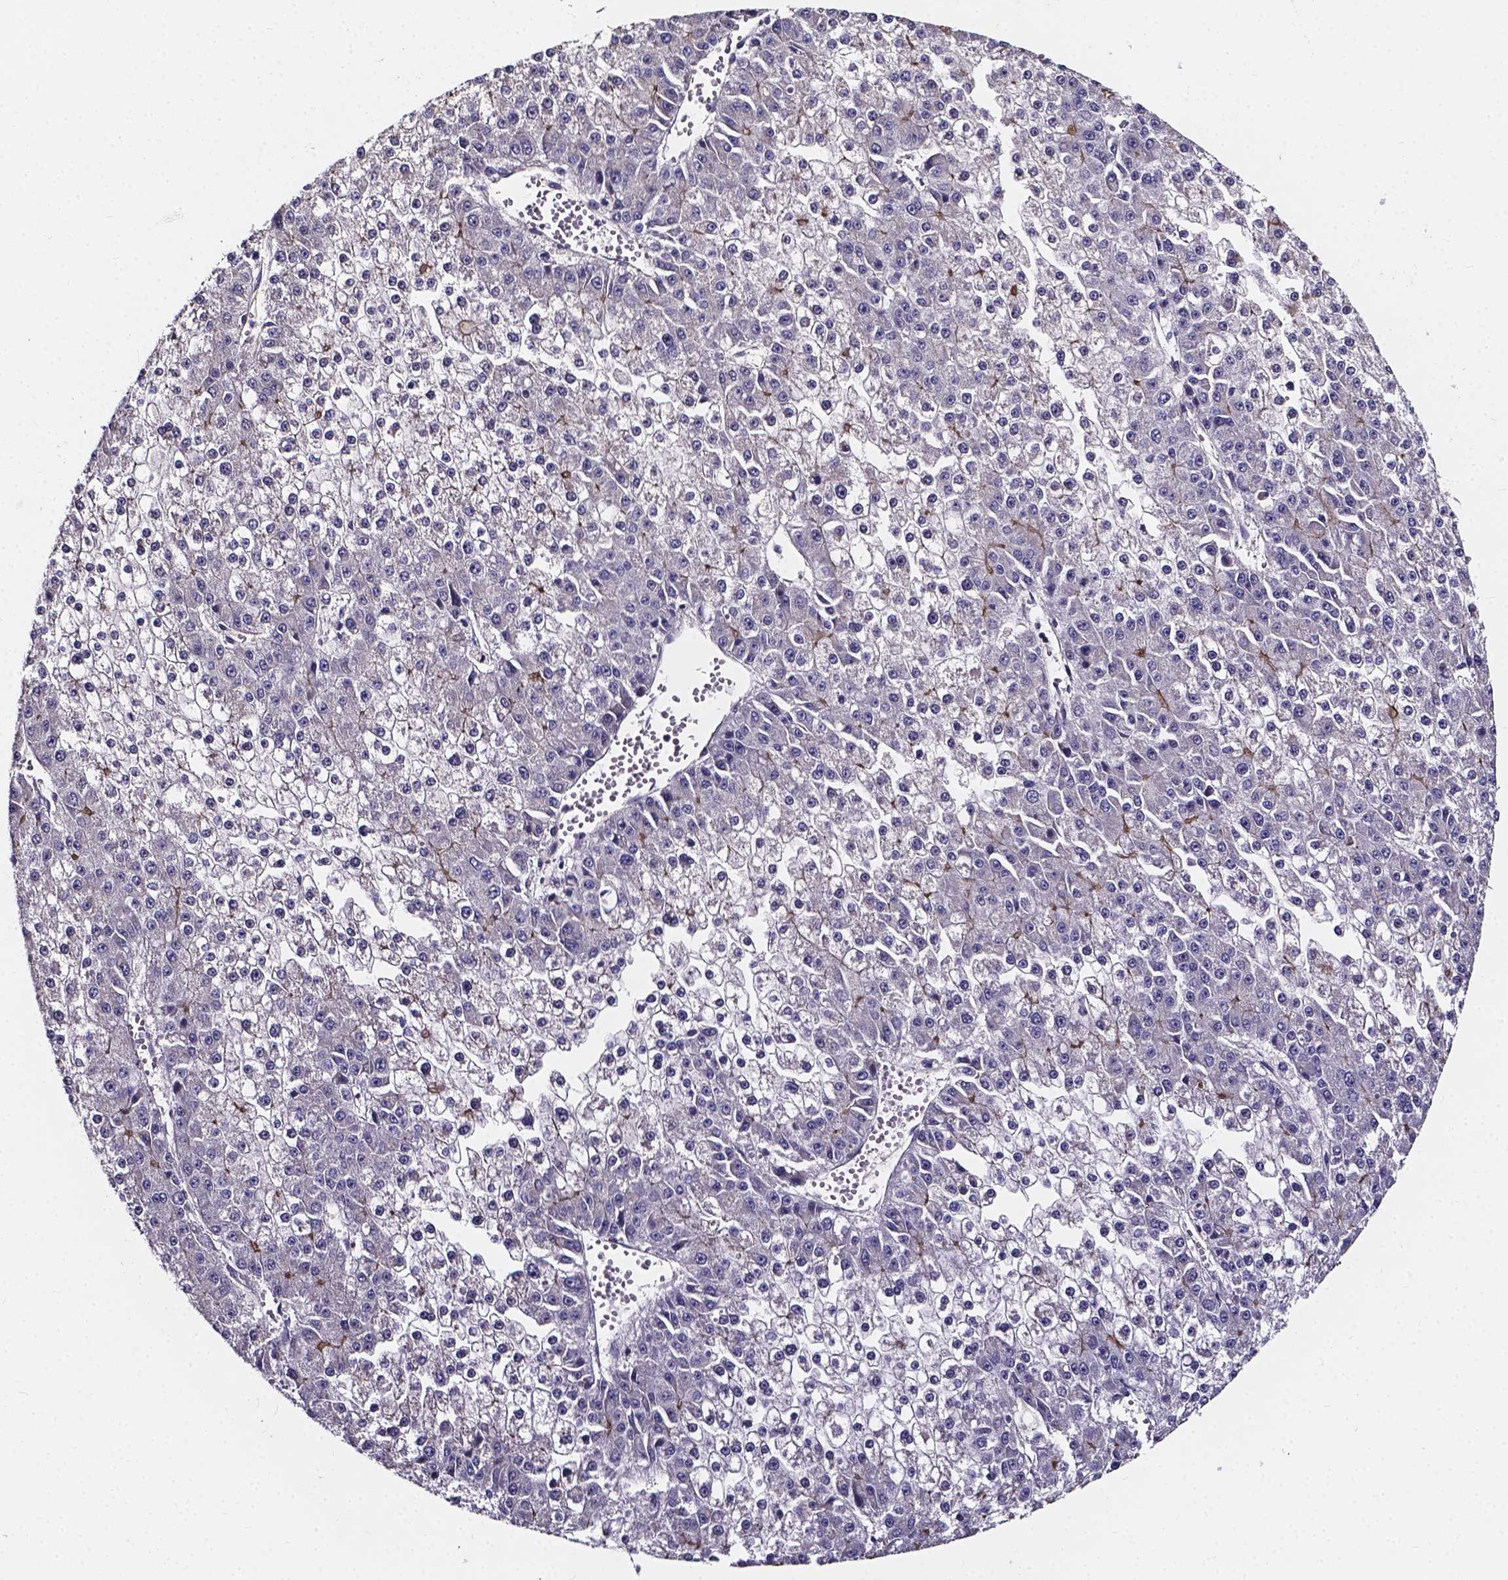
{"staining": {"intensity": "weak", "quantity": "<25%", "location": "cytoplasmic/membranous"}, "tissue": "liver cancer", "cell_type": "Tumor cells", "image_type": "cancer", "snomed": [{"axis": "morphology", "description": "Carcinoma, Hepatocellular, NOS"}, {"axis": "topography", "description": "Liver"}], "caption": "Protein analysis of liver hepatocellular carcinoma shows no significant expression in tumor cells.", "gene": "THEMIS", "patient": {"sex": "female", "age": 73}}